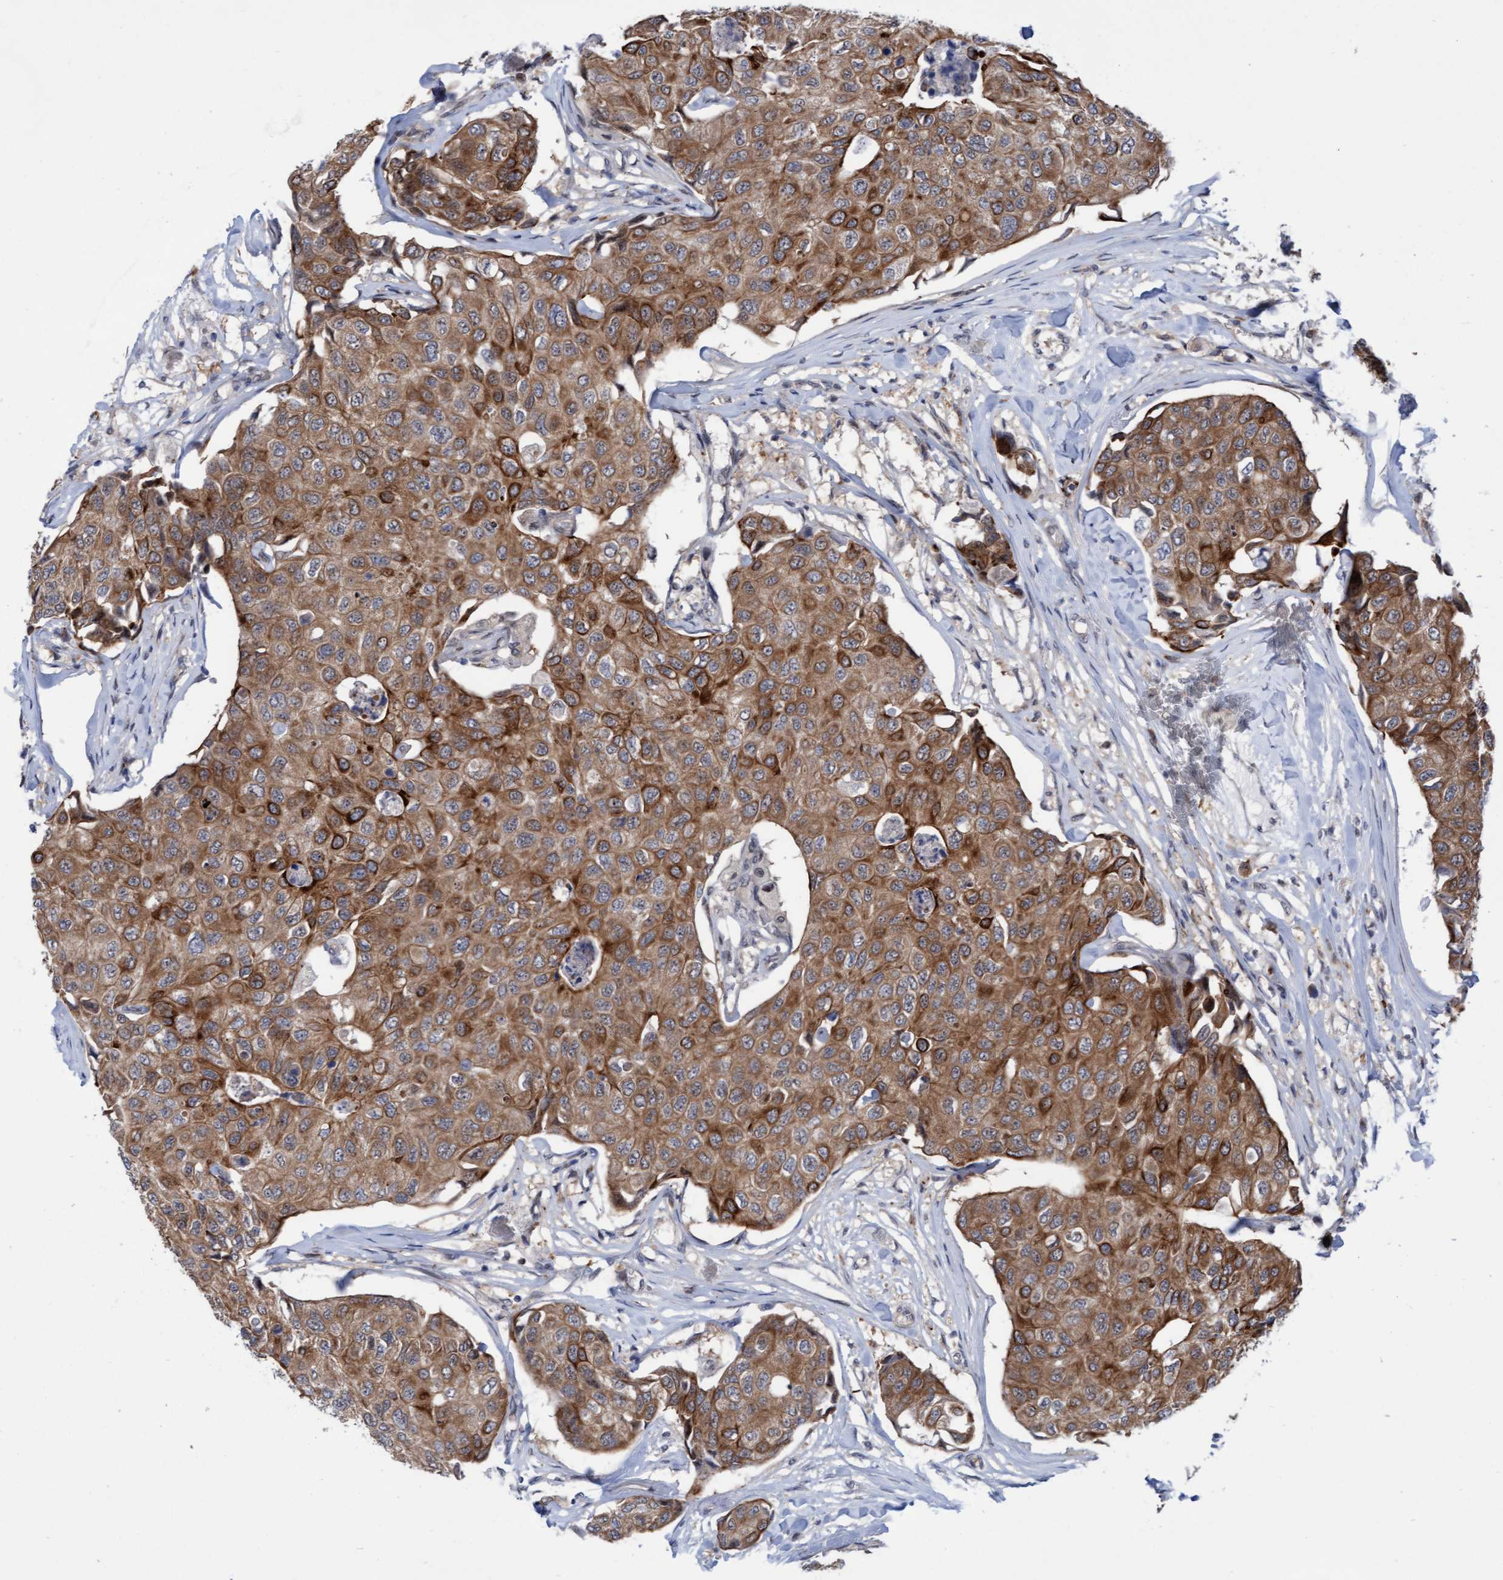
{"staining": {"intensity": "moderate", "quantity": ">75%", "location": "cytoplasmic/membranous"}, "tissue": "breast cancer", "cell_type": "Tumor cells", "image_type": "cancer", "snomed": [{"axis": "morphology", "description": "Duct carcinoma"}, {"axis": "topography", "description": "Breast"}], "caption": "Immunohistochemical staining of human breast cancer reveals medium levels of moderate cytoplasmic/membranous positivity in approximately >75% of tumor cells.", "gene": "RAP1GAP2", "patient": {"sex": "female", "age": 80}}